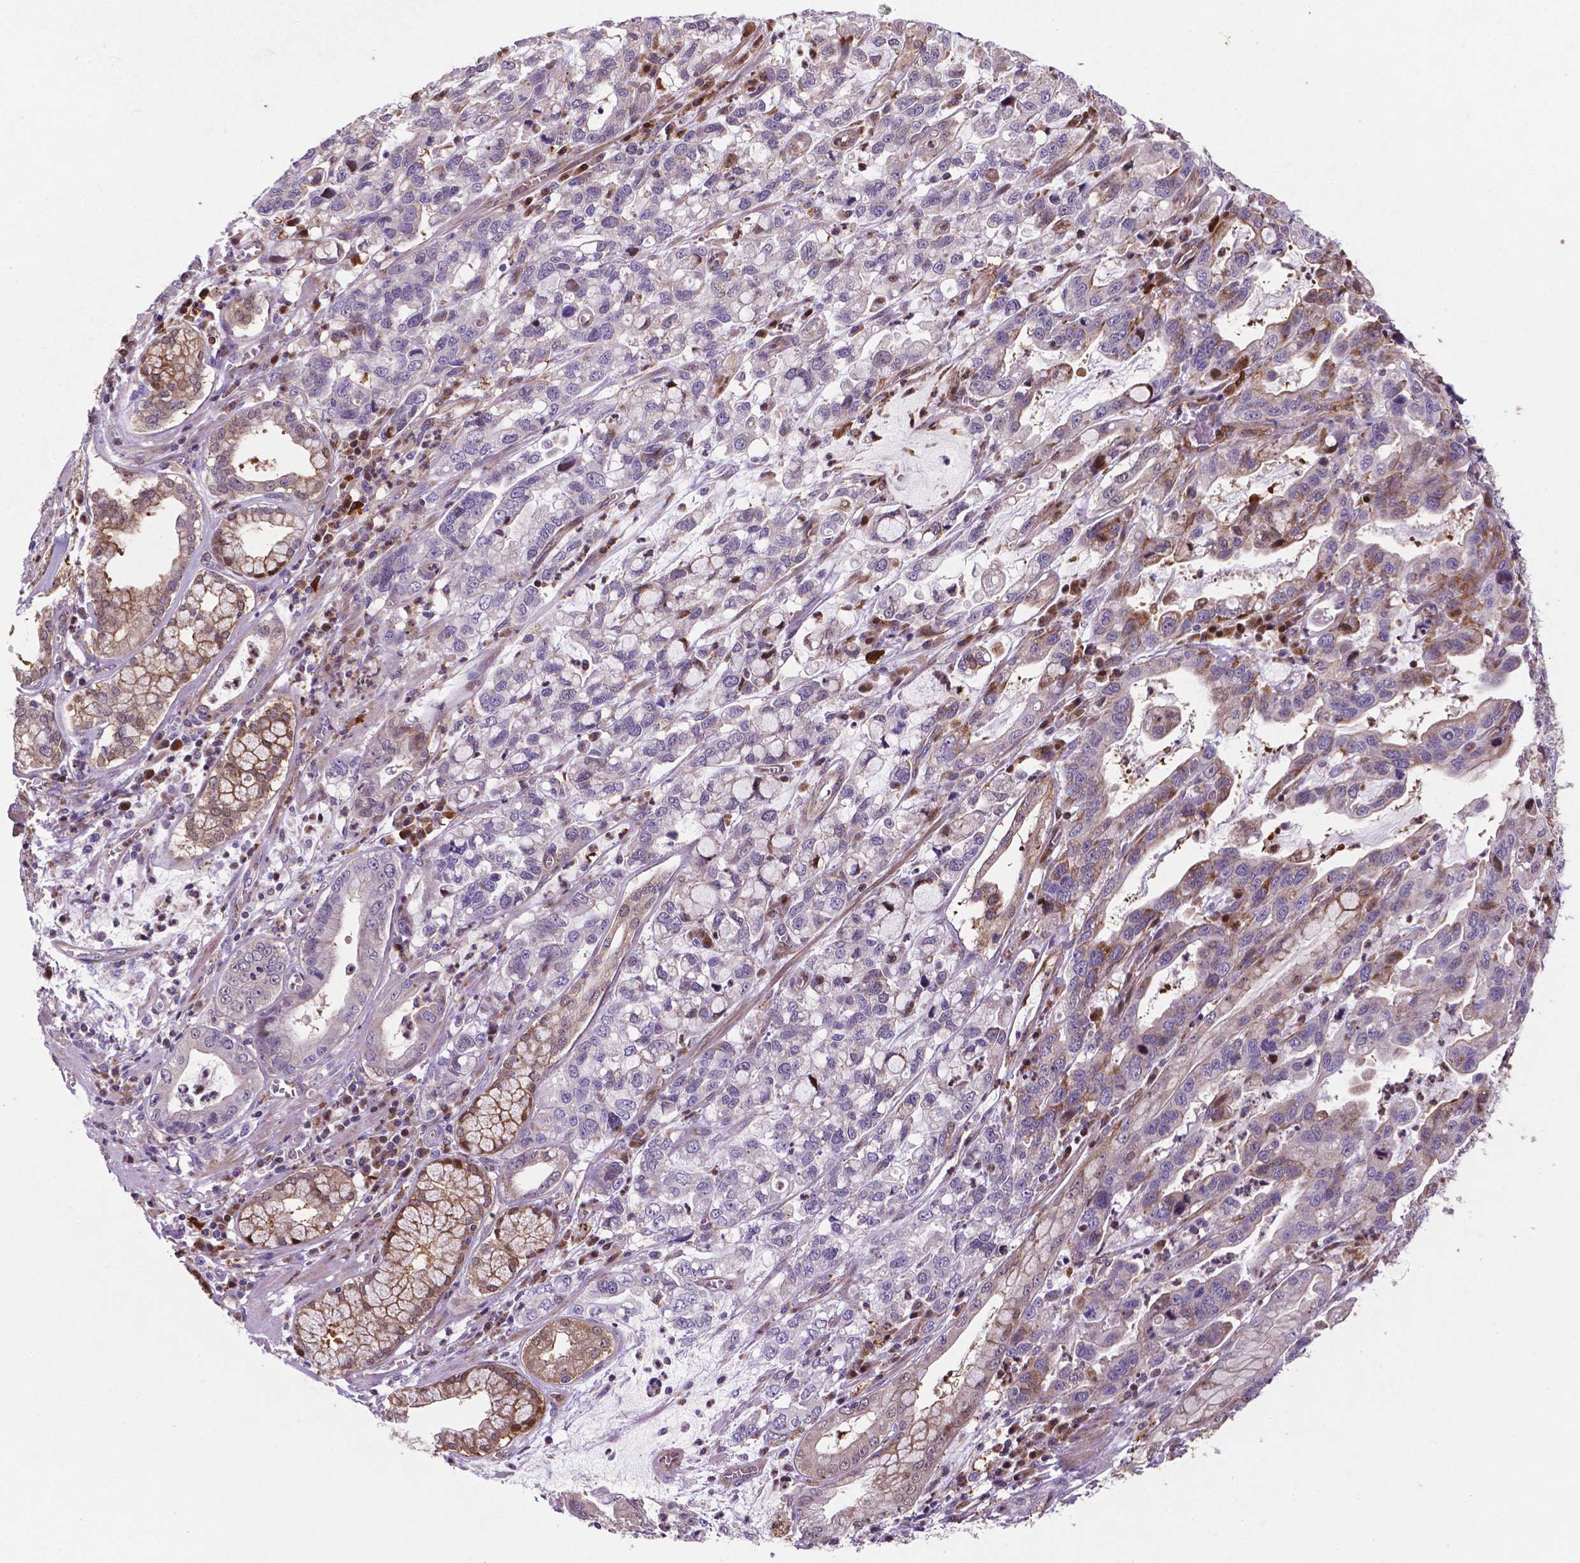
{"staining": {"intensity": "moderate", "quantity": "<25%", "location": "cytoplasmic/membranous,nuclear"}, "tissue": "stomach cancer", "cell_type": "Tumor cells", "image_type": "cancer", "snomed": [{"axis": "morphology", "description": "Adenocarcinoma, NOS"}, {"axis": "topography", "description": "Stomach, lower"}], "caption": "Protein expression analysis of human adenocarcinoma (stomach) reveals moderate cytoplasmic/membranous and nuclear positivity in about <25% of tumor cells.", "gene": "TM4SF20", "patient": {"sex": "female", "age": 76}}